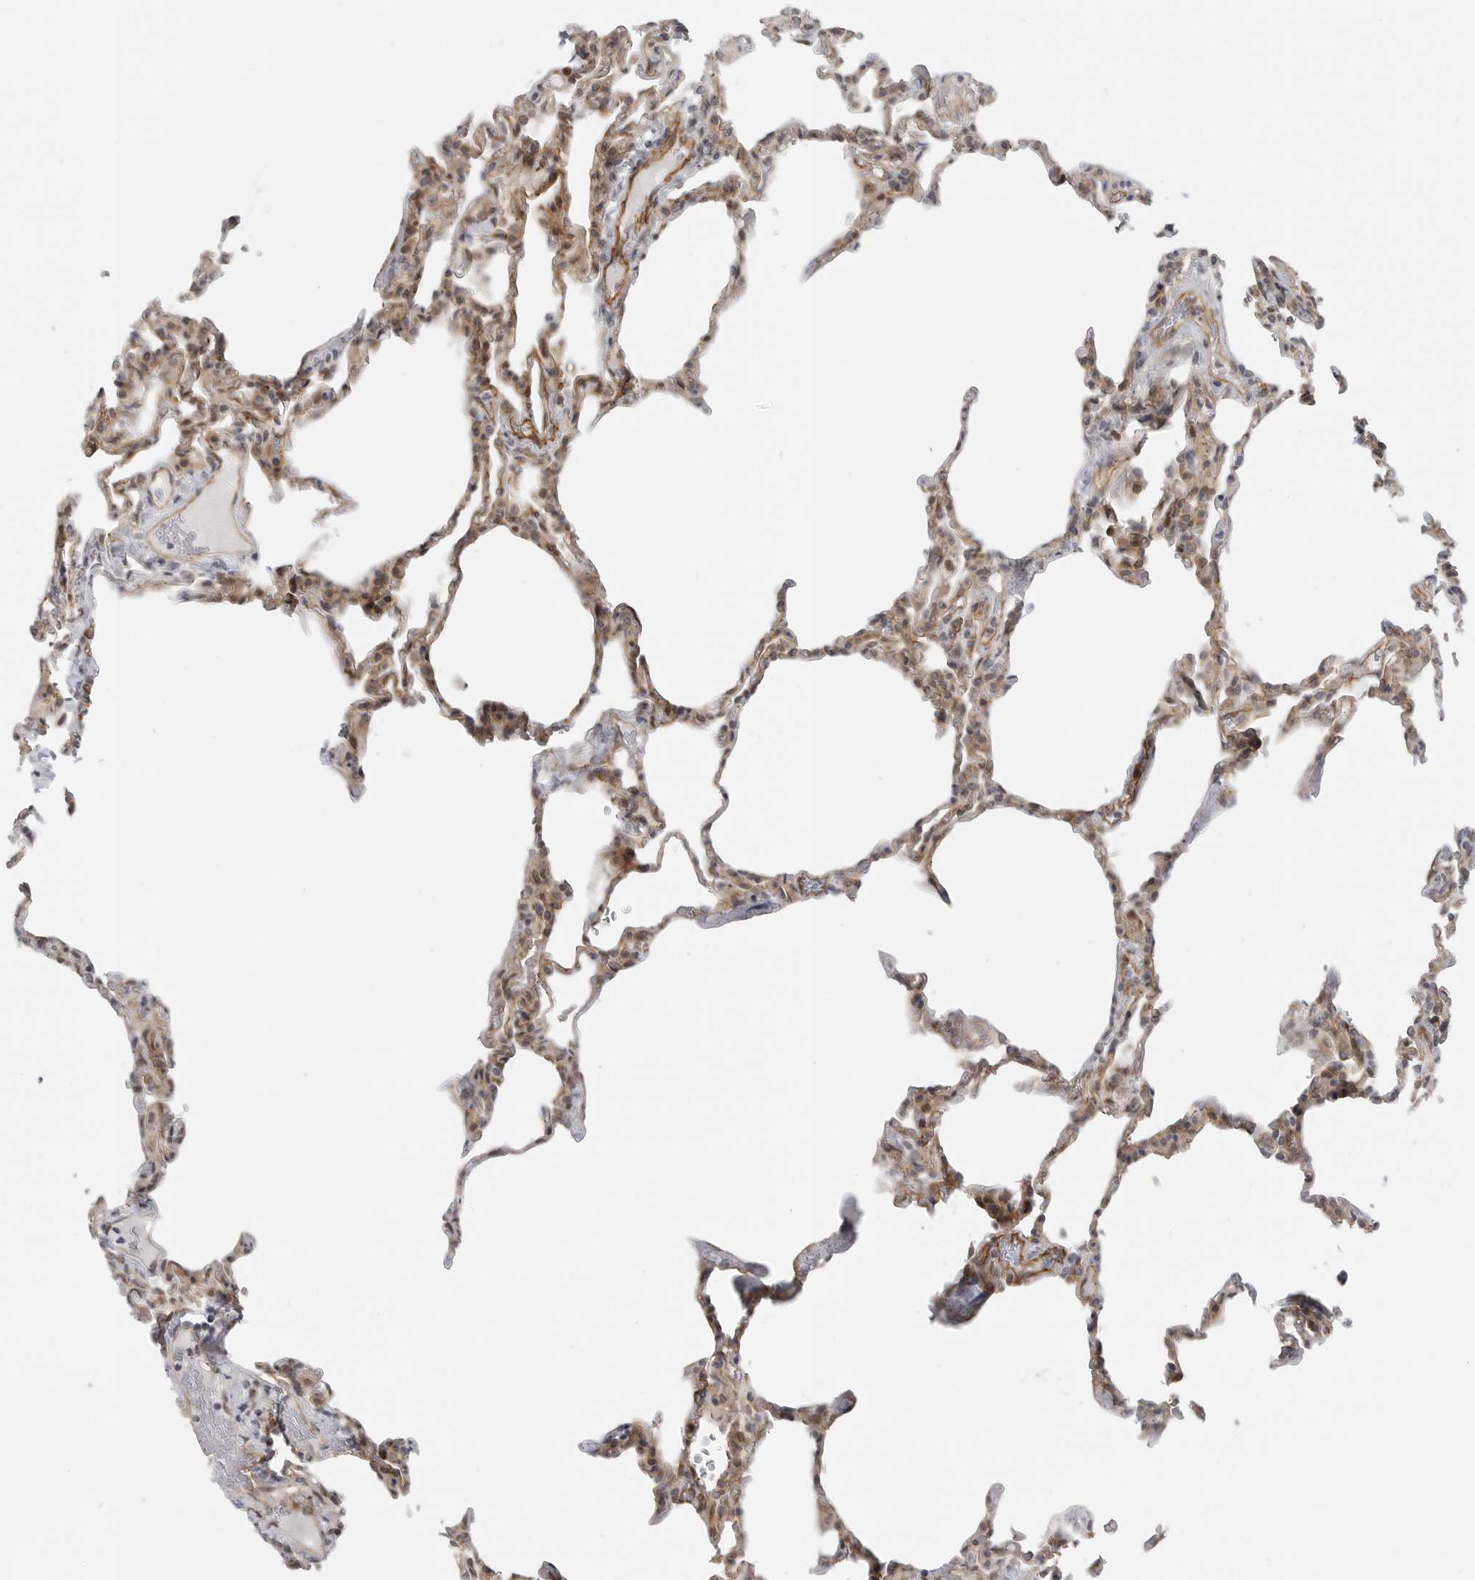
{"staining": {"intensity": "moderate", "quantity": "<25%", "location": "cytoplasmic/membranous"}, "tissue": "lung", "cell_type": "Alveolar cells", "image_type": "normal", "snomed": [{"axis": "morphology", "description": "Normal tissue, NOS"}, {"axis": "topography", "description": "Lung"}], "caption": "High-power microscopy captured an immunohistochemistry (IHC) photomicrograph of benign lung, revealing moderate cytoplasmic/membranous expression in about <25% of alveolar cells.", "gene": "CEP295NL", "patient": {"sex": "male", "age": 20}}